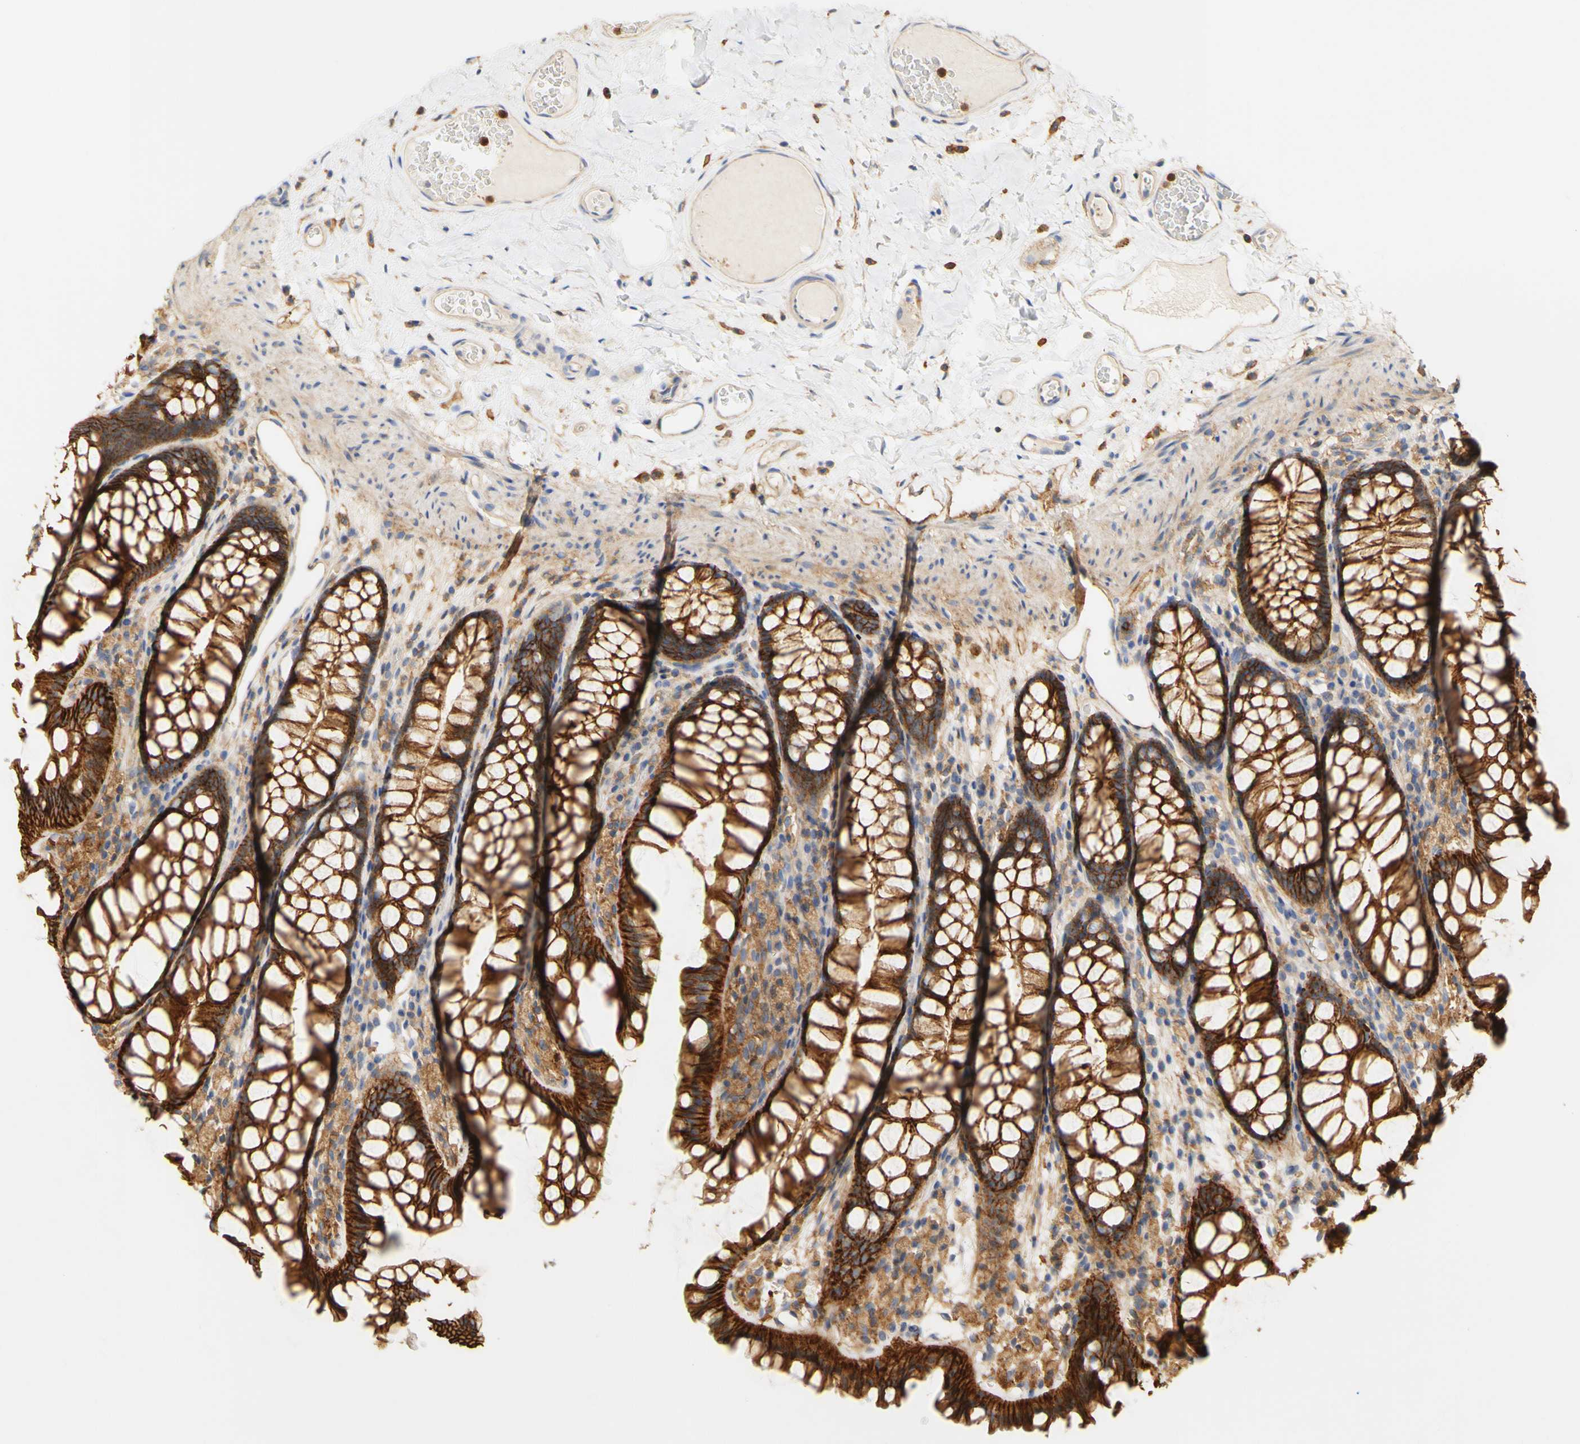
{"staining": {"intensity": "weak", "quantity": "25%-75%", "location": "cytoplasmic/membranous"}, "tissue": "colon", "cell_type": "Endothelial cells", "image_type": "normal", "snomed": [{"axis": "morphology", "description": "Normal tissue, NOS"}, {"axis": "topography", "description": "Colon"}], "caption": "Colon stained with DAB immunohistochemistry (IHC) shows low levels of weak cytoplasmic/membranous staining in approximately 25%-75% of endothelial cells.", "gene": "PCDH7", "patient": {"sex": "female", "age": 55}}